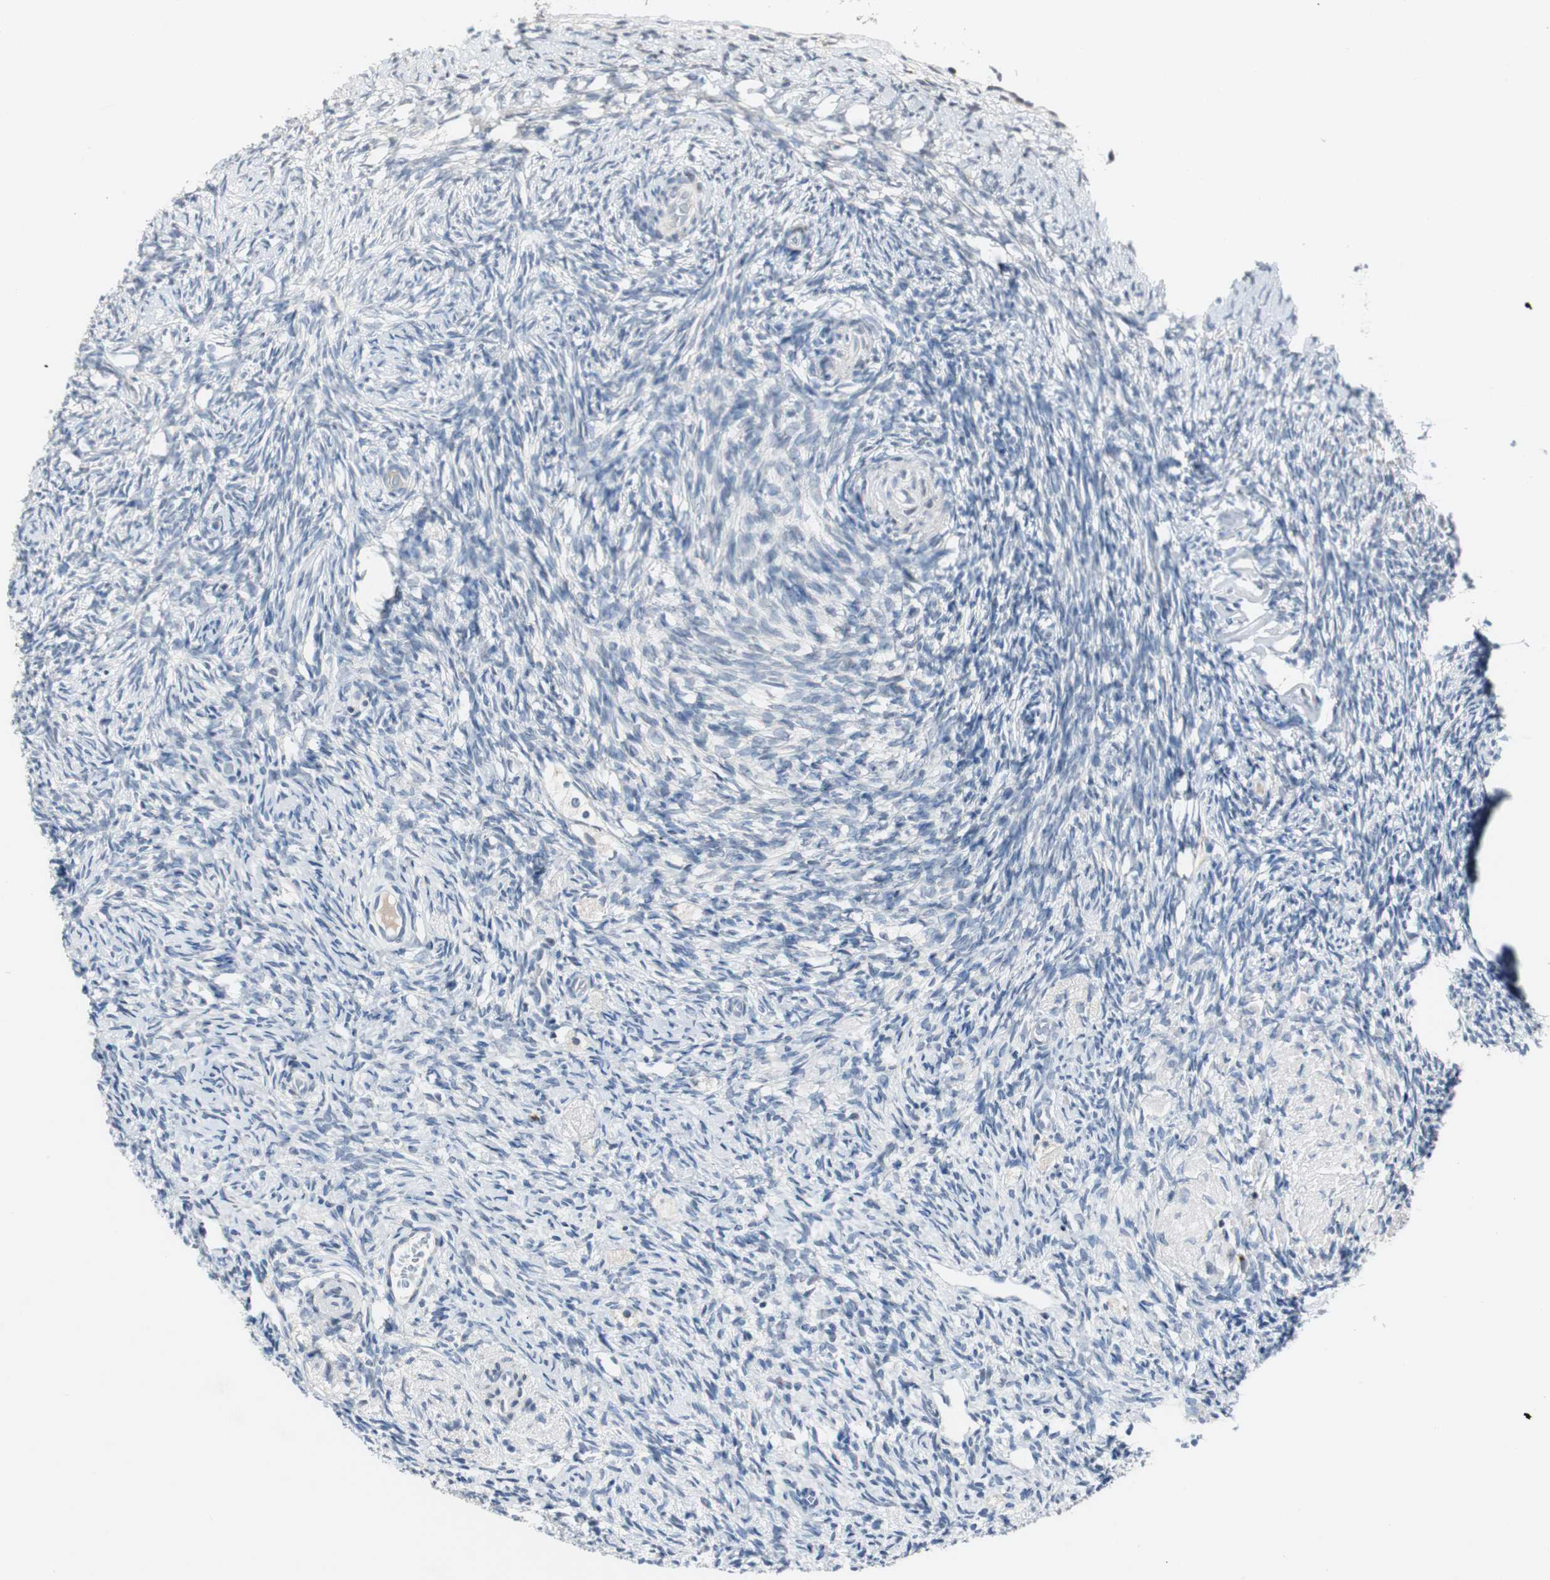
{"staining": {"intensity": "negative", "quantity": "none", "location": "none"}, "tissue": "ovary", "cell_type": "Ovarian stroma cells", "image_type": "normal", "snomed": [{"axis": "morphology", "description": "Normal tissue, NOS"}, {"axis": "topography", "description": "Ovary"}], "caption": "This is a image of IHC staining of unremarkable ovary, which shows no staining in ovarian stroma cells. The staining is performed using DAB (3,3'-diaminobenzidine) brown chromogen with nuclei counter-stained in using hematoxylin.", "gene": "SOX30", "patient": {"sex": "female", "age": 60}}